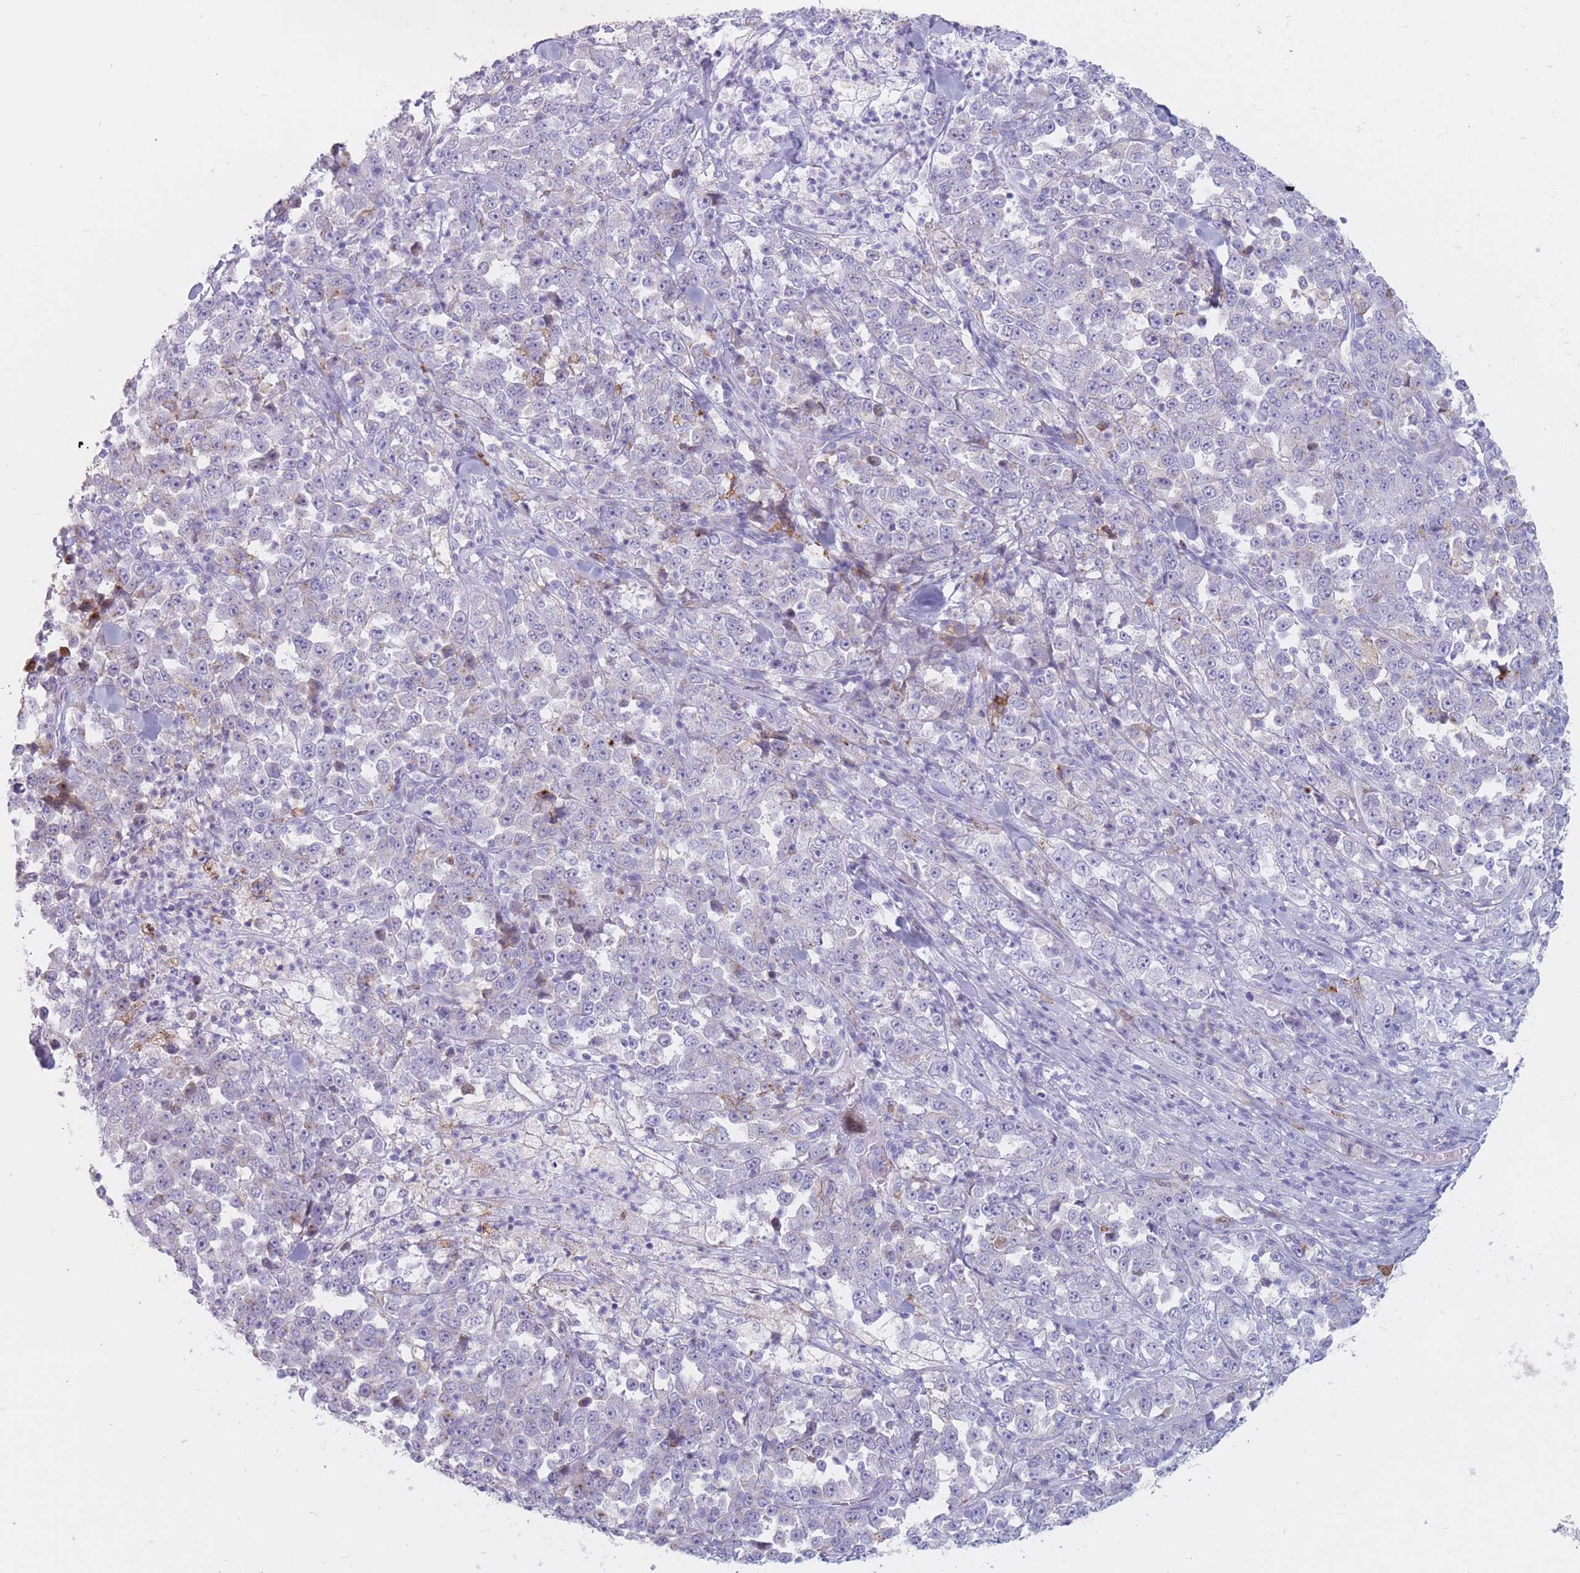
{"staining": {"intensity": "moderate", "quantity": "<25%", "location": "cytoplasmic/membranous"}, "tissue": "stomach cancer", "cell_type": "Tumor cells", "image_type": "cancer", "snomed": [{"axis": "morphology", "description": "Normal tissue, NOS"}, {"axis": "morphology", "description": "Adenocarcinoma, NOS"}, {"axis": "topography", "description": "Stomach, upper"}, {"axis": "topography", "description": "Stomach"}], "caption": "A photomicrograph of human stomach cancer (adenocarcinoma) stained for a protein displays moderate cytoplasmic/membranous brown staining in tumor cells. (Brightfield microscopy of DAB IHC at high magnification).", "gene": "ST3GAL5", "patient": {"sex": "male", "age": 59}}